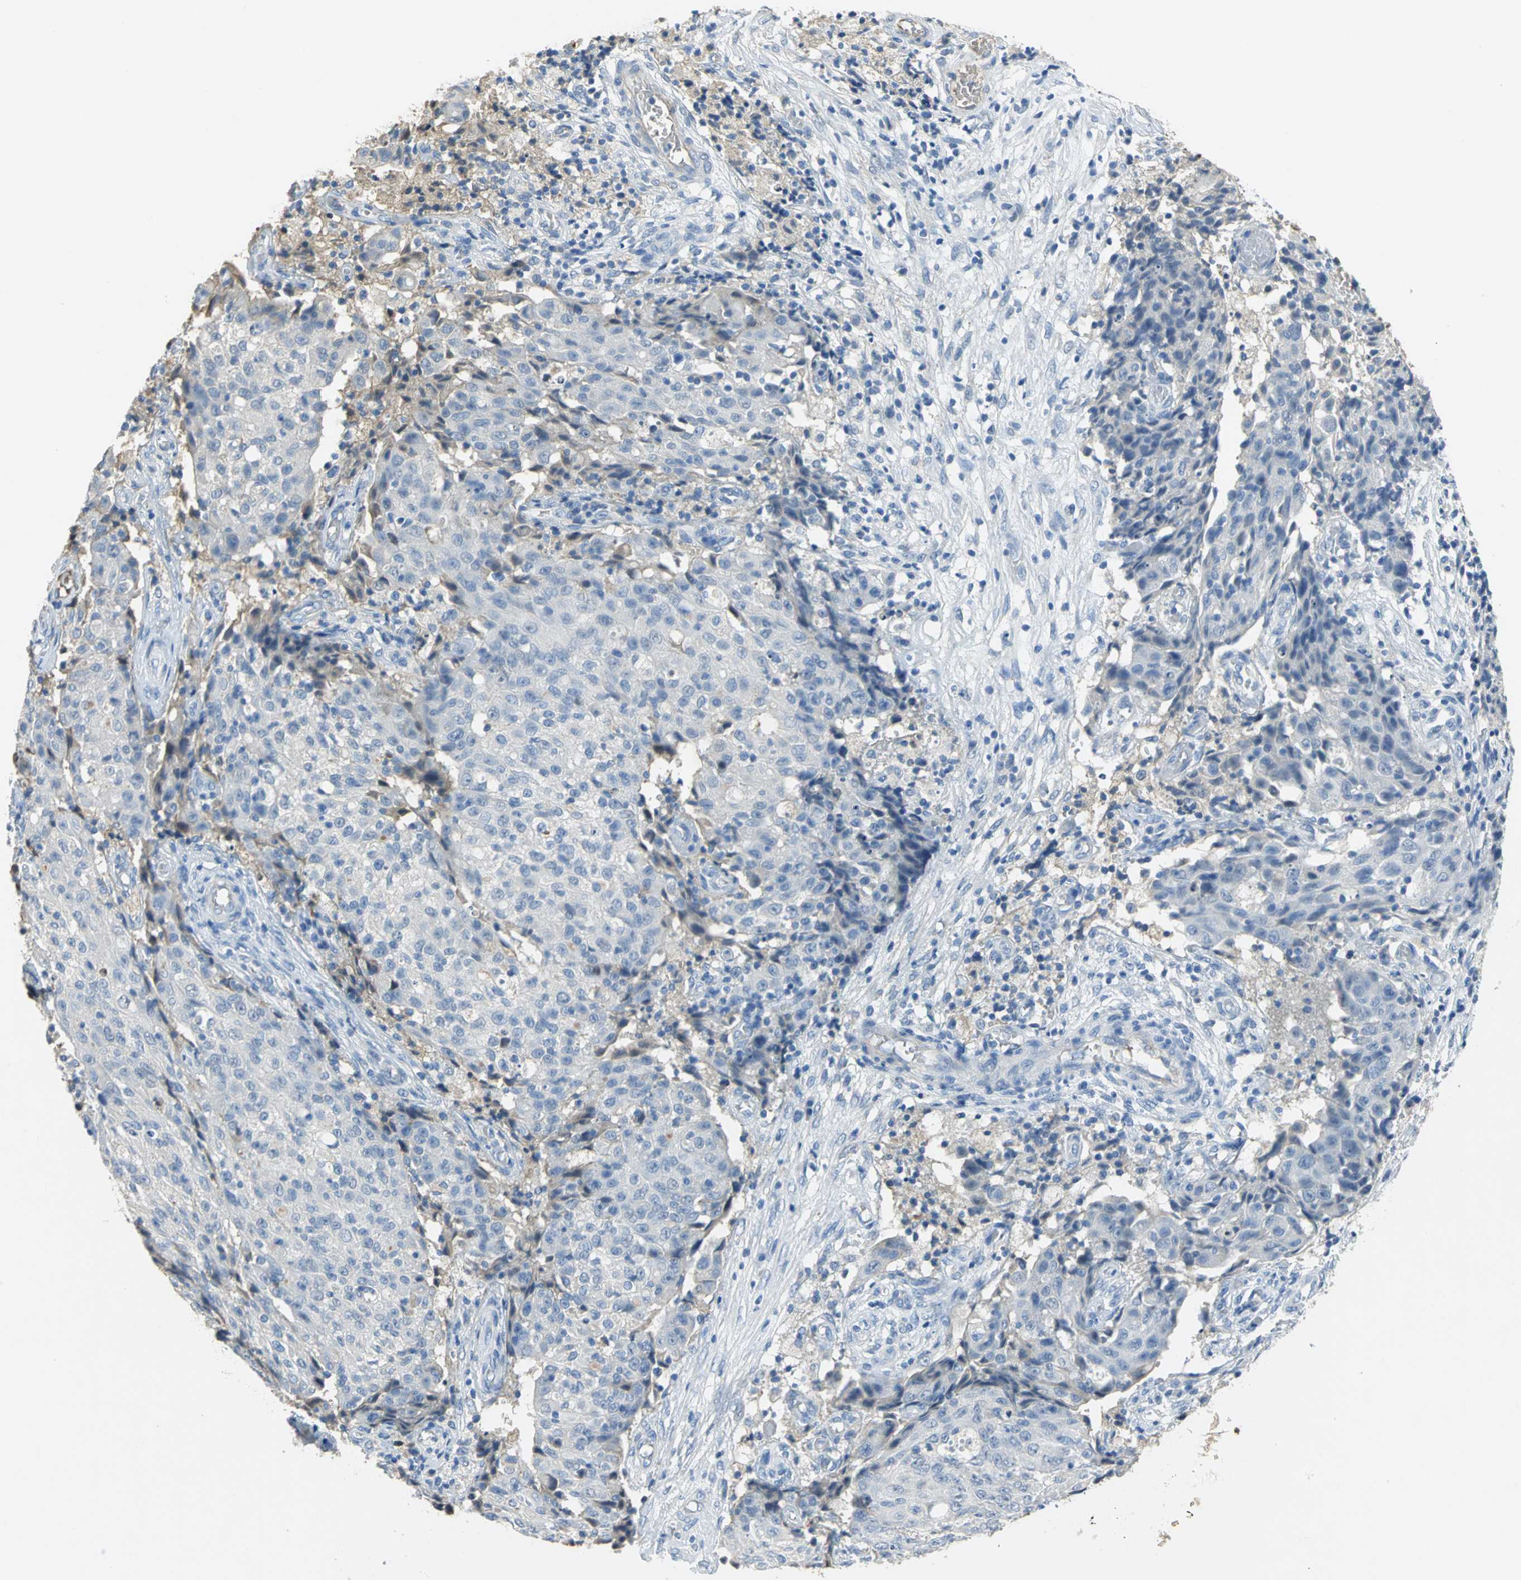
{"staining": {"intensity": "negative", "quantity": "none", "location": "none"}, "tissue": "ovarian cancer", "cell_type": "Tumor cells", "image_type": "cancer", "snomed": [{"axis": "morphology", "description": "Carcinoma, endometroid"}, {"axis": "topography", "description": "Ovary"}], "caption": "The image demonstrates no staining of tumor cells in ovarian cancer.", "gene": "GYG2", "patient": {"sex": "female", "age": 42}}